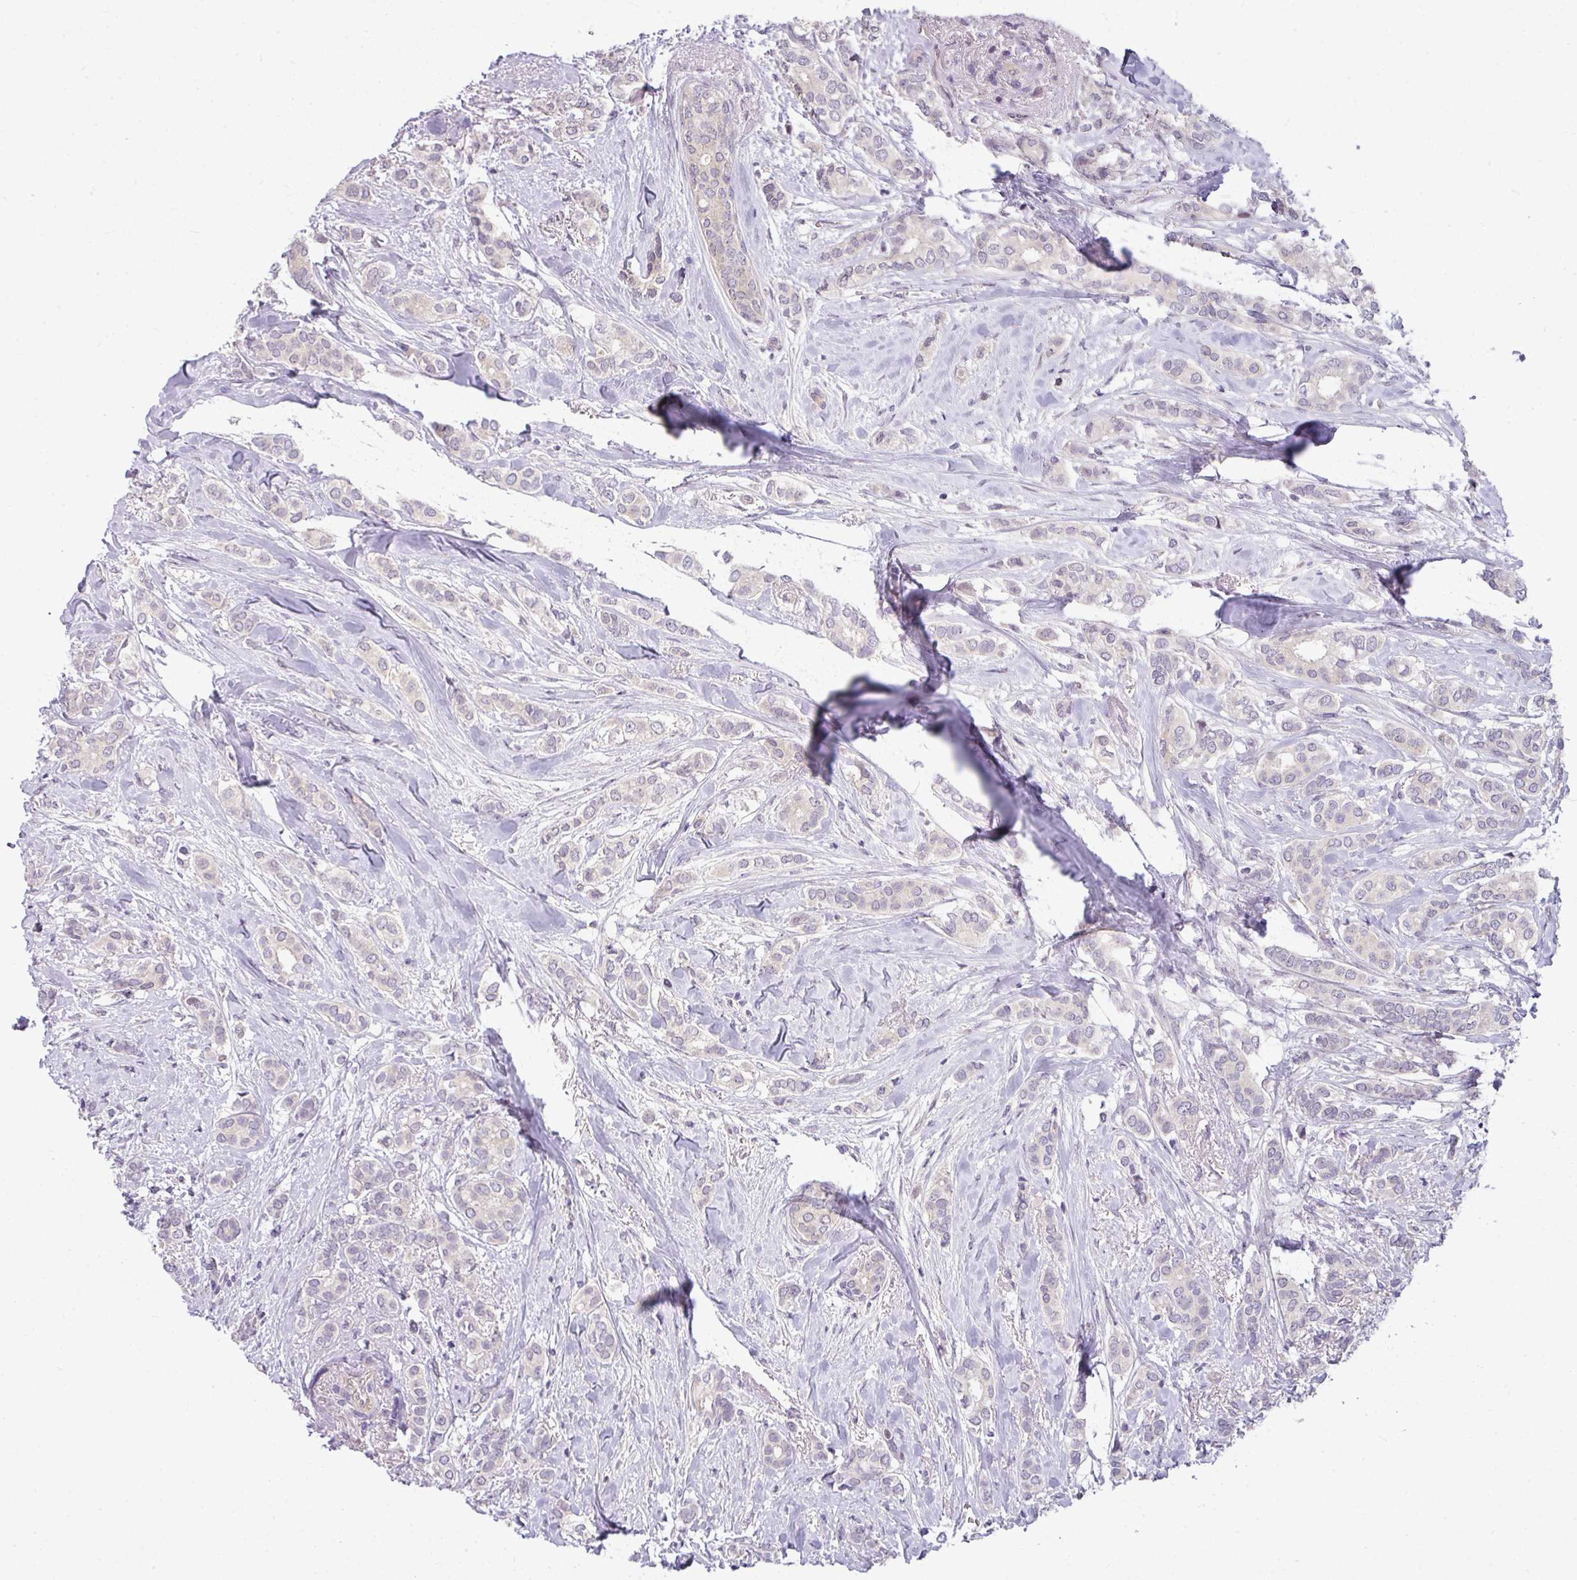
{"staining": {"intensity": "negative", "quantity": "none", "location": "none"}, "tissue": "breast cancer", "cell_type": "Tumor cells", "image_type": "cancer", "snomed": [{"axis": "morphology", "description": "Duct carcinoma"}, {"axis": "topography", "description": "Breast"}], "caption": "Protein analysis of breast invasive ductal carcinoma shows no significant staining in tumor cells.", "gene": "STAT5A", "patient": {"sex": "female", "age": 73}}